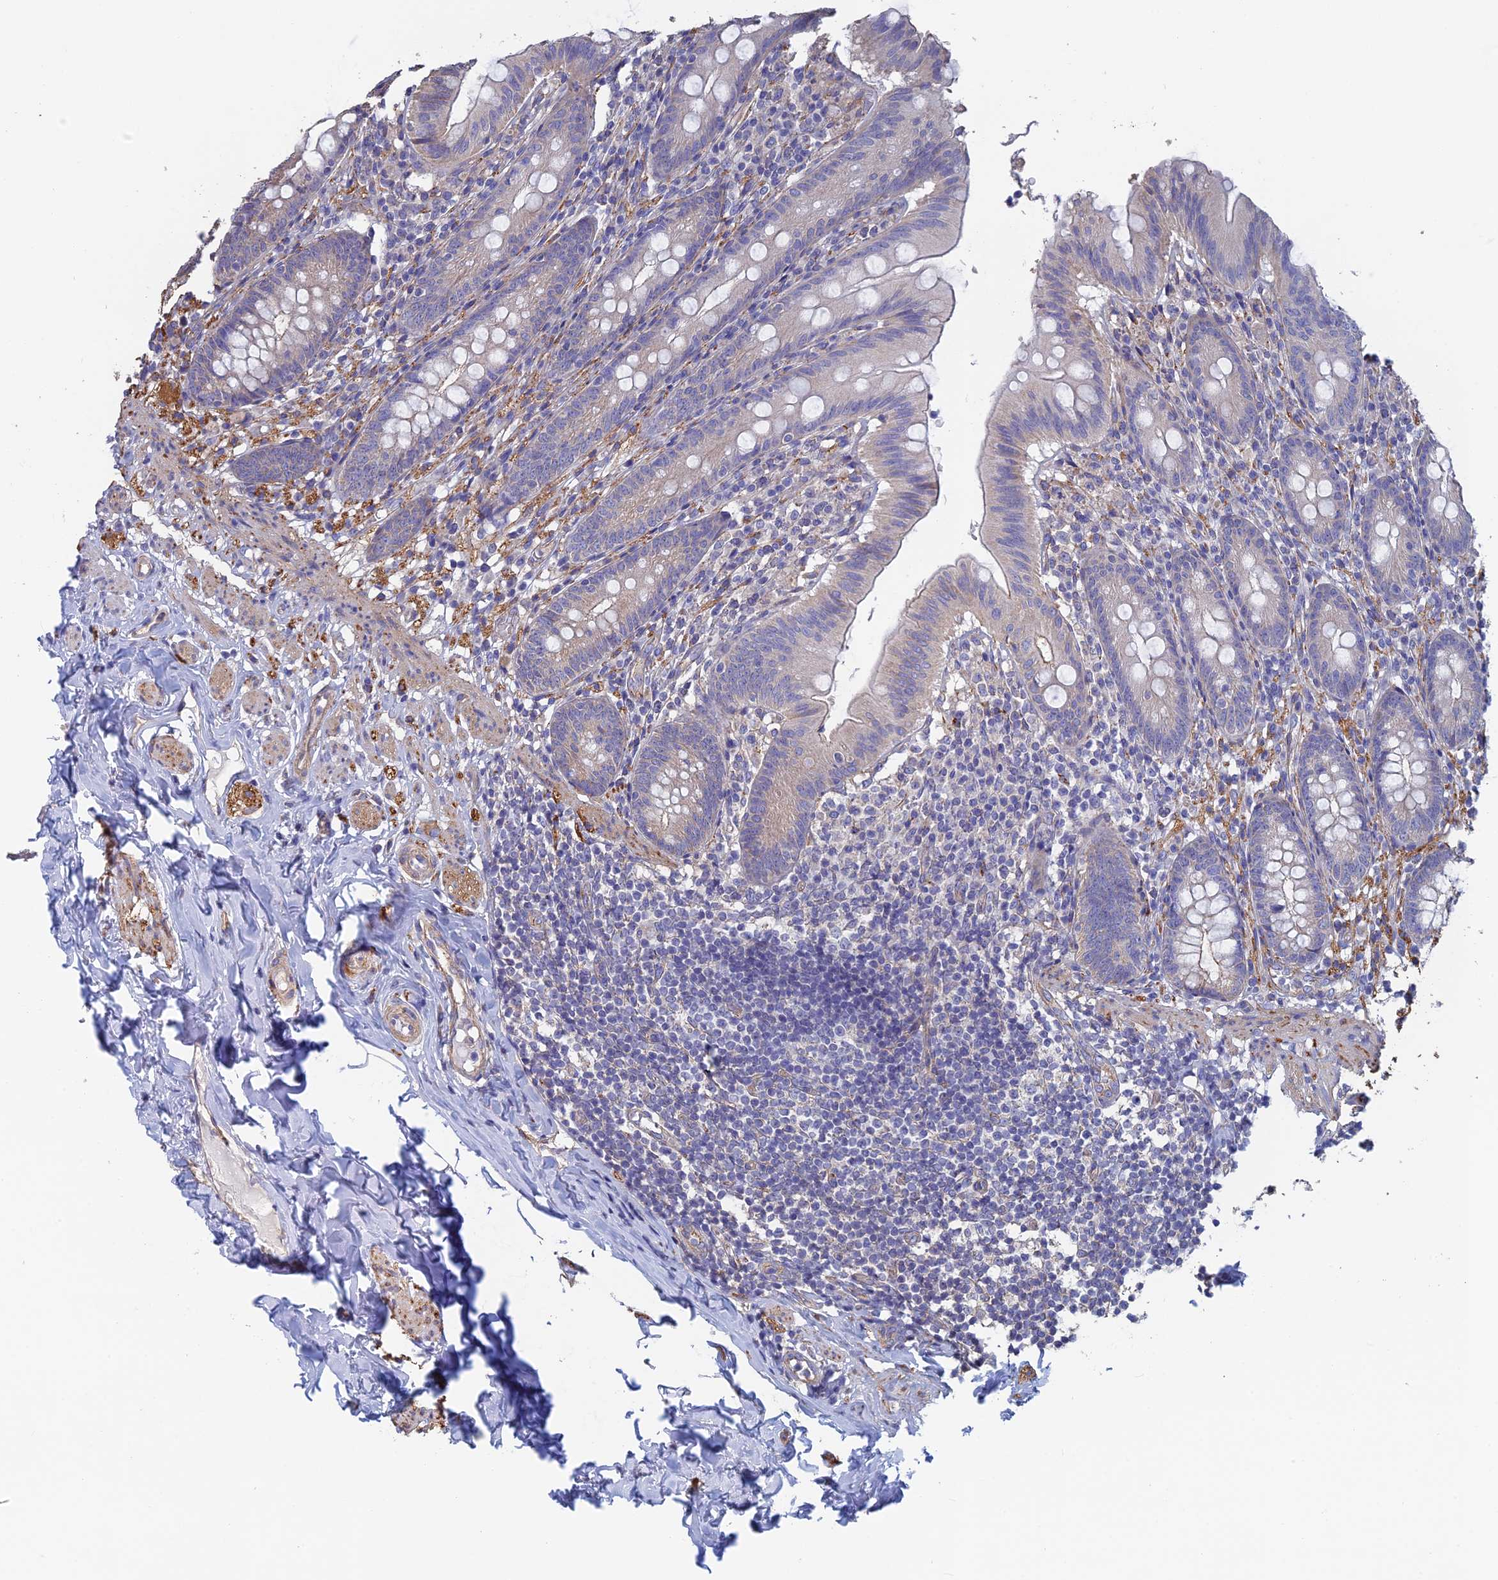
{"staining": {"intensity": "weak", "quantity": "<25%", "location": "cytoplasmic/membranous"}, "tissue": "appendix", "cell_type": "Glandular cells", "image_type": "normal", "snomed": [{"axis": "morphology", "description": "Normal tissue, NOS"}, {"axis": "topography", "description": "Appendix"}], "caption": "This is an immunohistochemistry (IHC) image of normal appendix. There is no positivity in glandular cells.", "gene": "PCDHA5", "patient": {"sex": "male", "age": 55}}